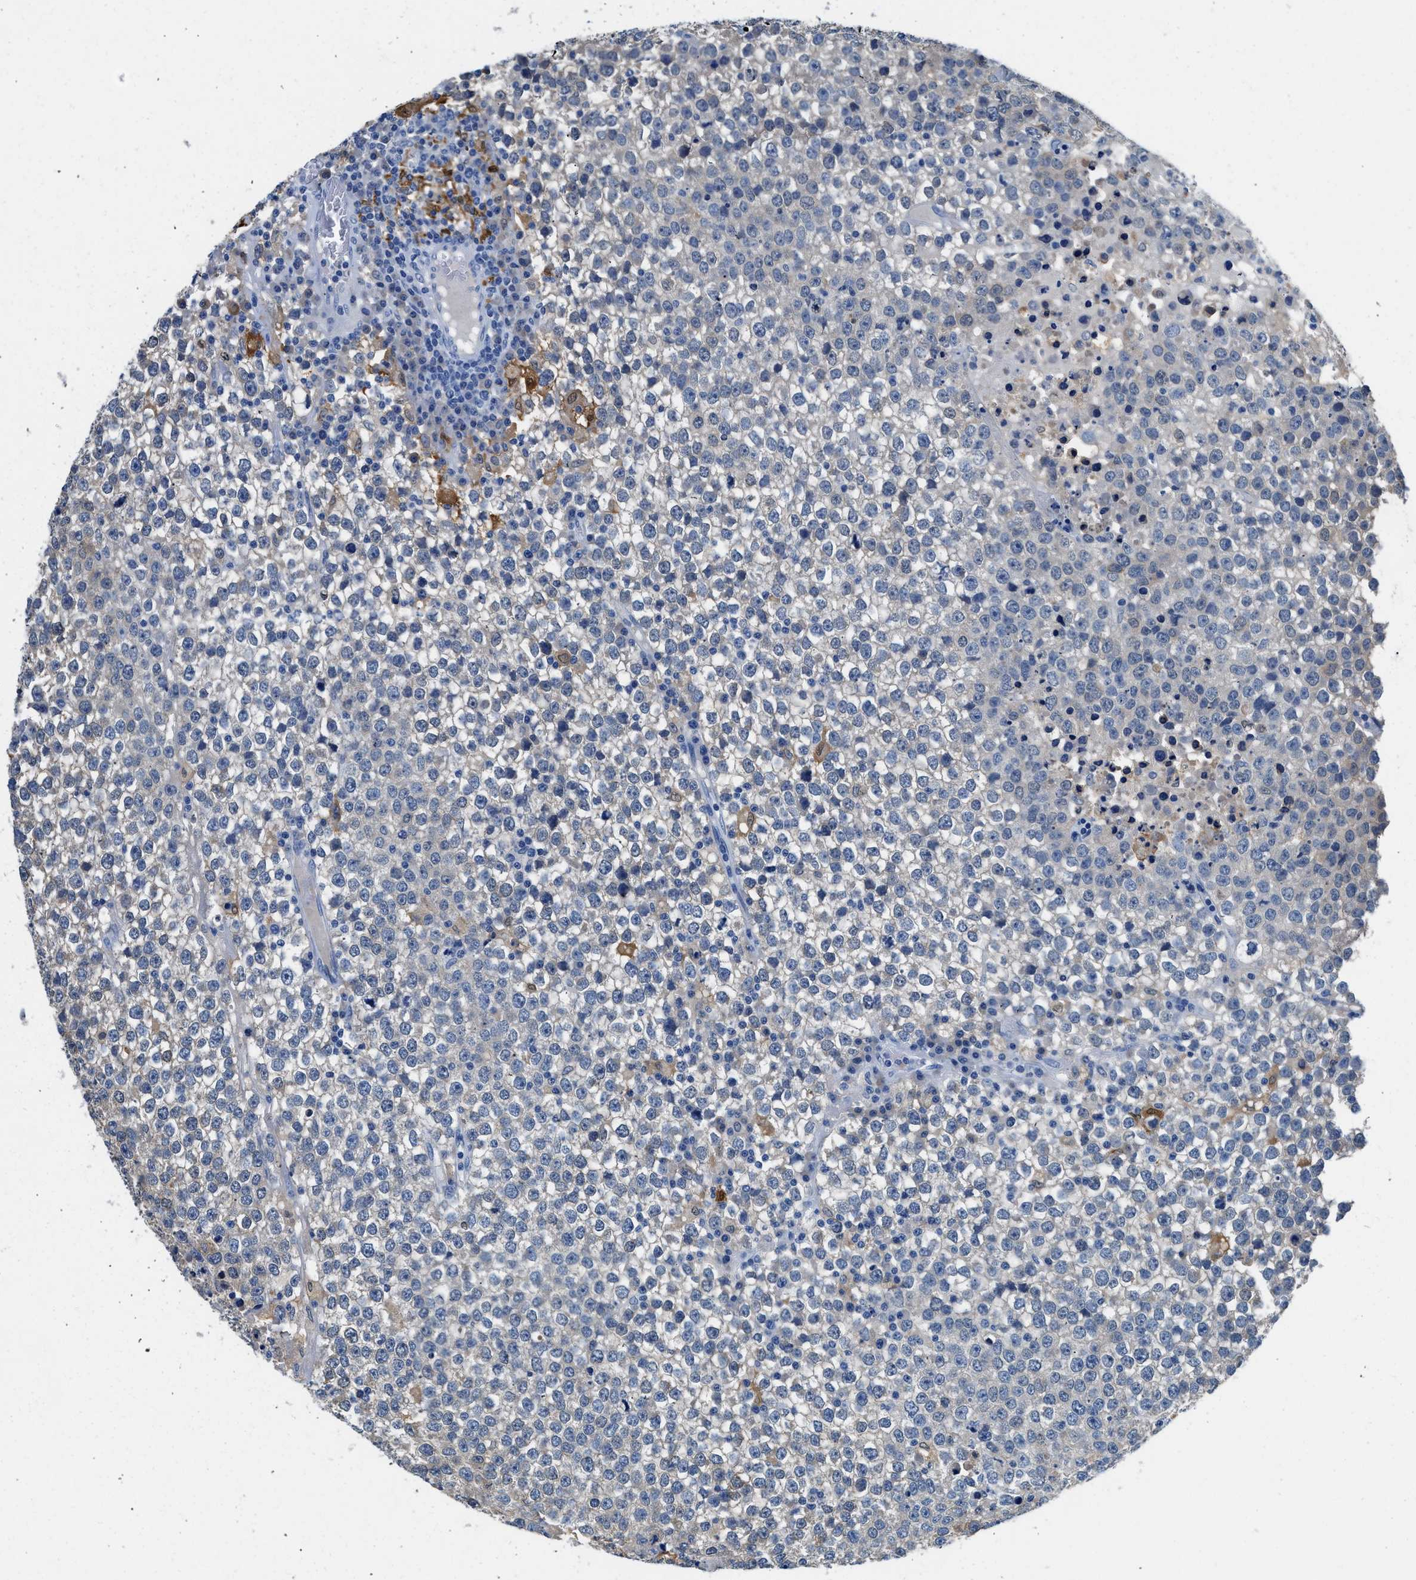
{"staining": {"intensity": "negative", "quantity": "none", "location": "none"}, "tissue": "testis cancer", "cell_type": "Tumor cells", "image_type": "cancer", "snomed": [{"axis": "morphology", "description": "Seminoma, NOS"}, {"axis": "topography", "description": "Testis"}], "caption": "The immunohistochemistry (IHC) photomicrograph has no significant positivity in tumor cells of seminoma (testis) tissue.", "gene": "FADS6", "patient": {"sex": "male", "age": 65}}